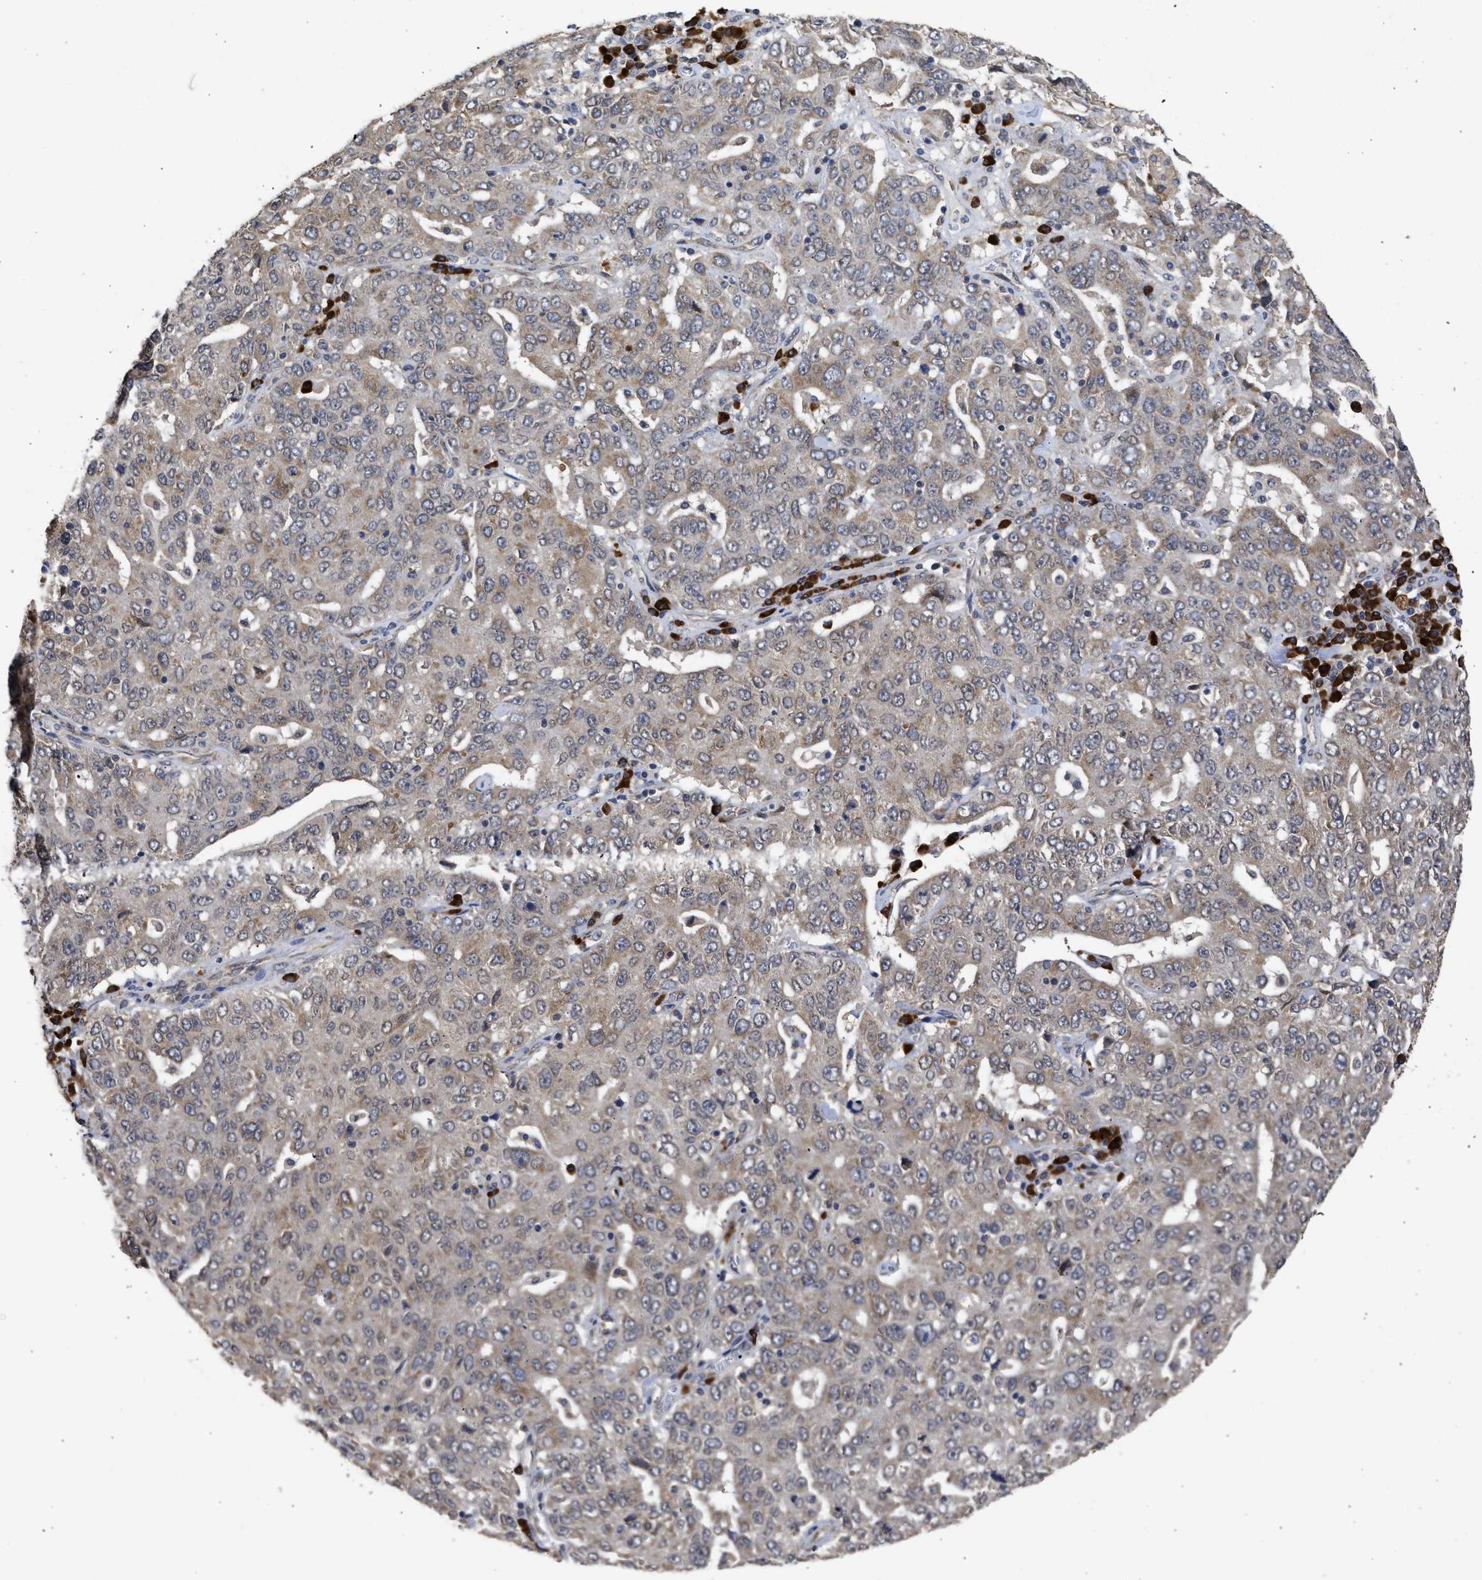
{"staining": {"intensity": "weak", "quantity": "25%-75%", "location": "cytoplasmic/membranous"}, "tissue": "ovarian cancer", "cell_type": "Tumor cells", "image_type": "cancer", "snomed": [{"axis": "morphology", "description": "Carcinoma, endometroid"}, {"axis": "topography", "description": "Ovary"}], "caption": "Human ovarian endometroid carcinoma stained with a brown dye exhibits weak cytoplasmic/membranous positive staining in about 25%-75% of tumor cells.", "gene": "DNAJC1", "patient": {"sex": "female", "age": 62}}